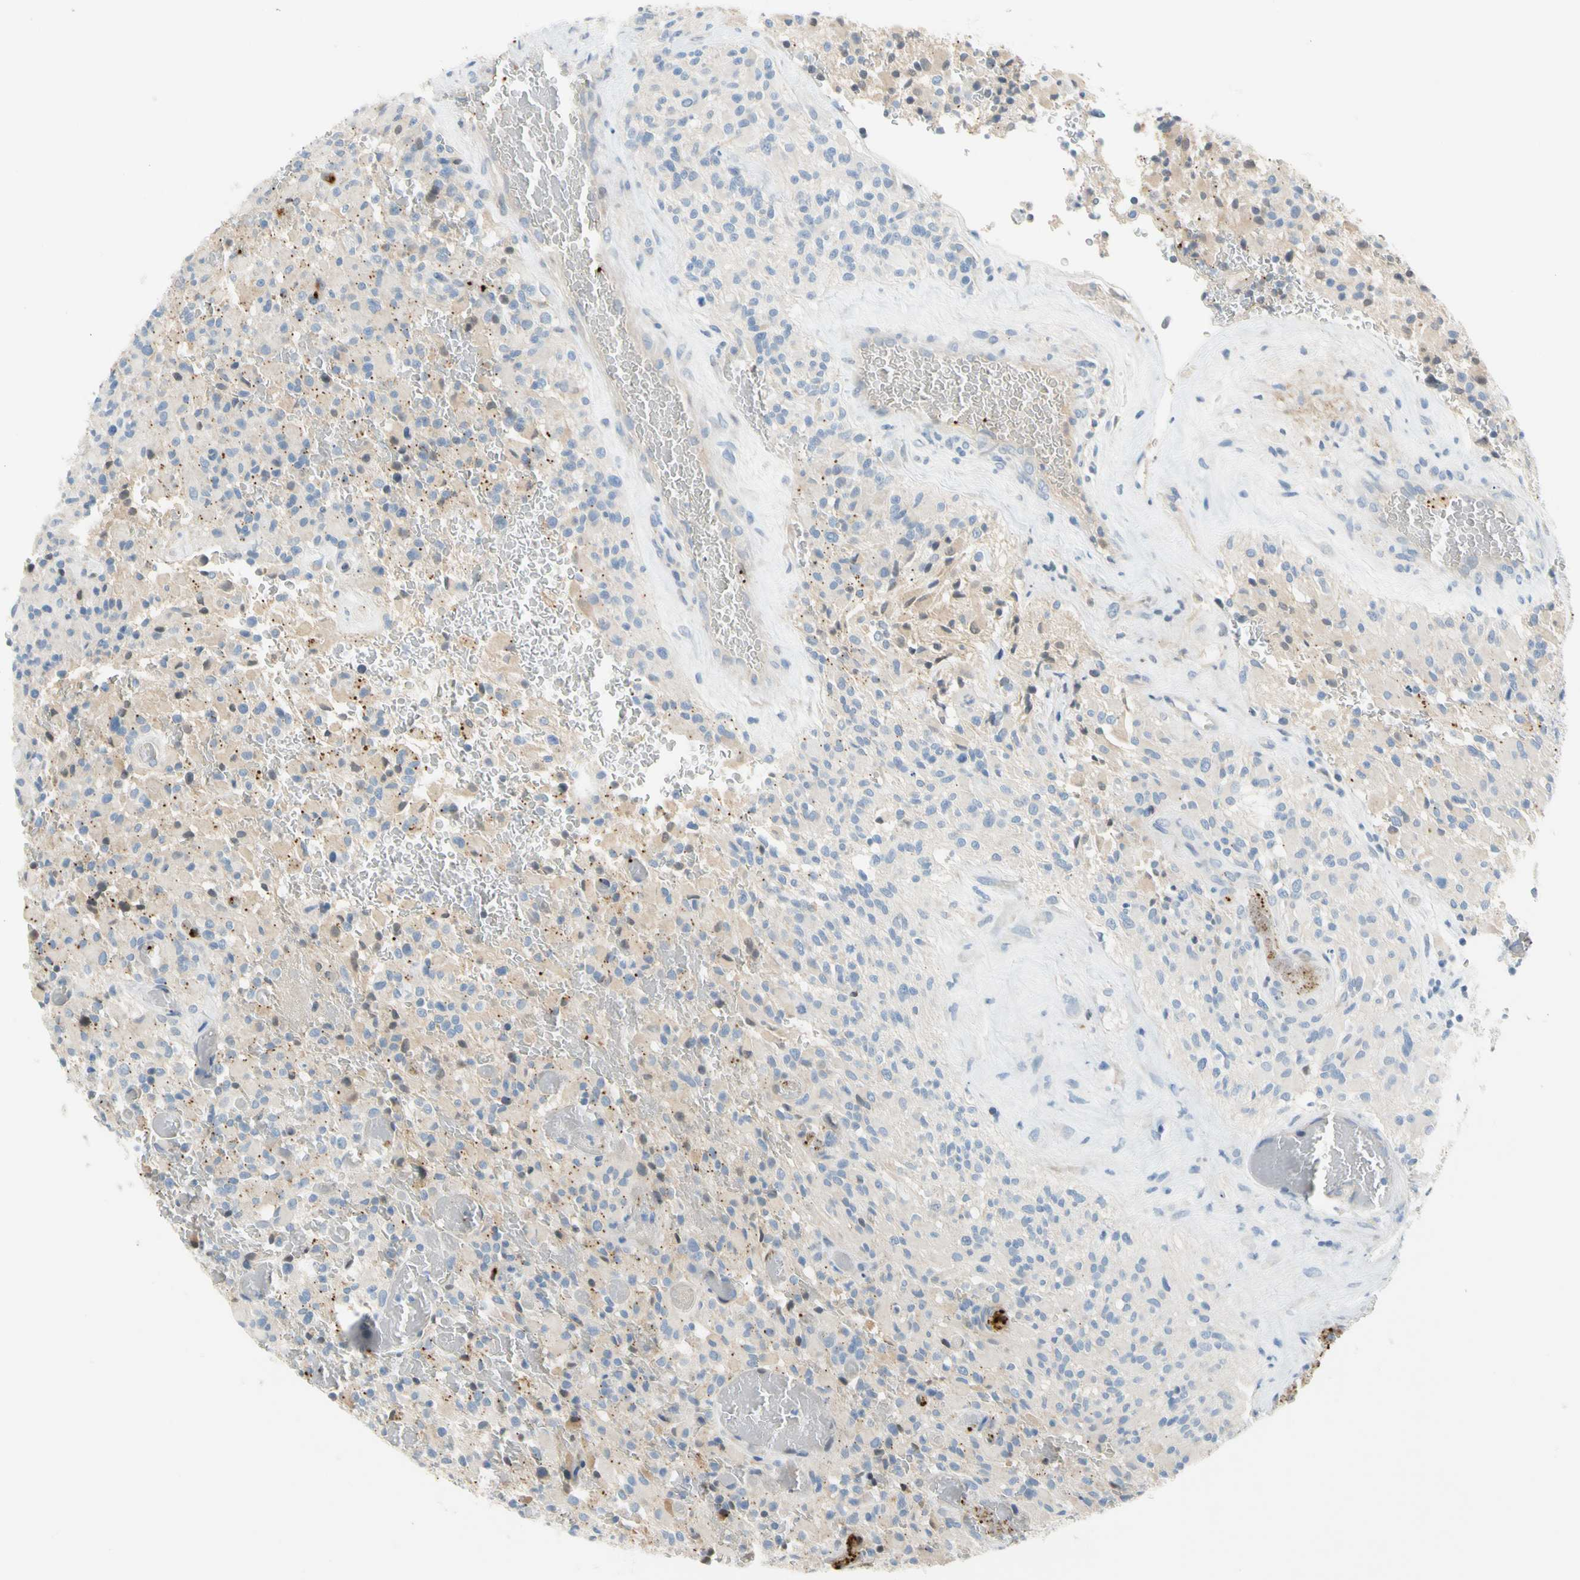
{"staining": {"intensity": "weak", "quantity": "25%-75%", "location": "cytoplasmic/membranous"}, "tissue": "glioma", "cell_type": "Tumor cells", "image_type": "cancer", "snomed": [{"axis": "morphology", "description": "Glioma, malignant, High grade"}, {"axis": "topography", "description": "Brain"}], "caption": "Approximately 25%-75% of tumor cells in human high-grade glioma (malignant) show weak cytoplasmic/membranous protein expression as visualized by brown immunohistochemical staining.", "gene": "PPBP", "patient": {"sex": "male", "age": 71}}